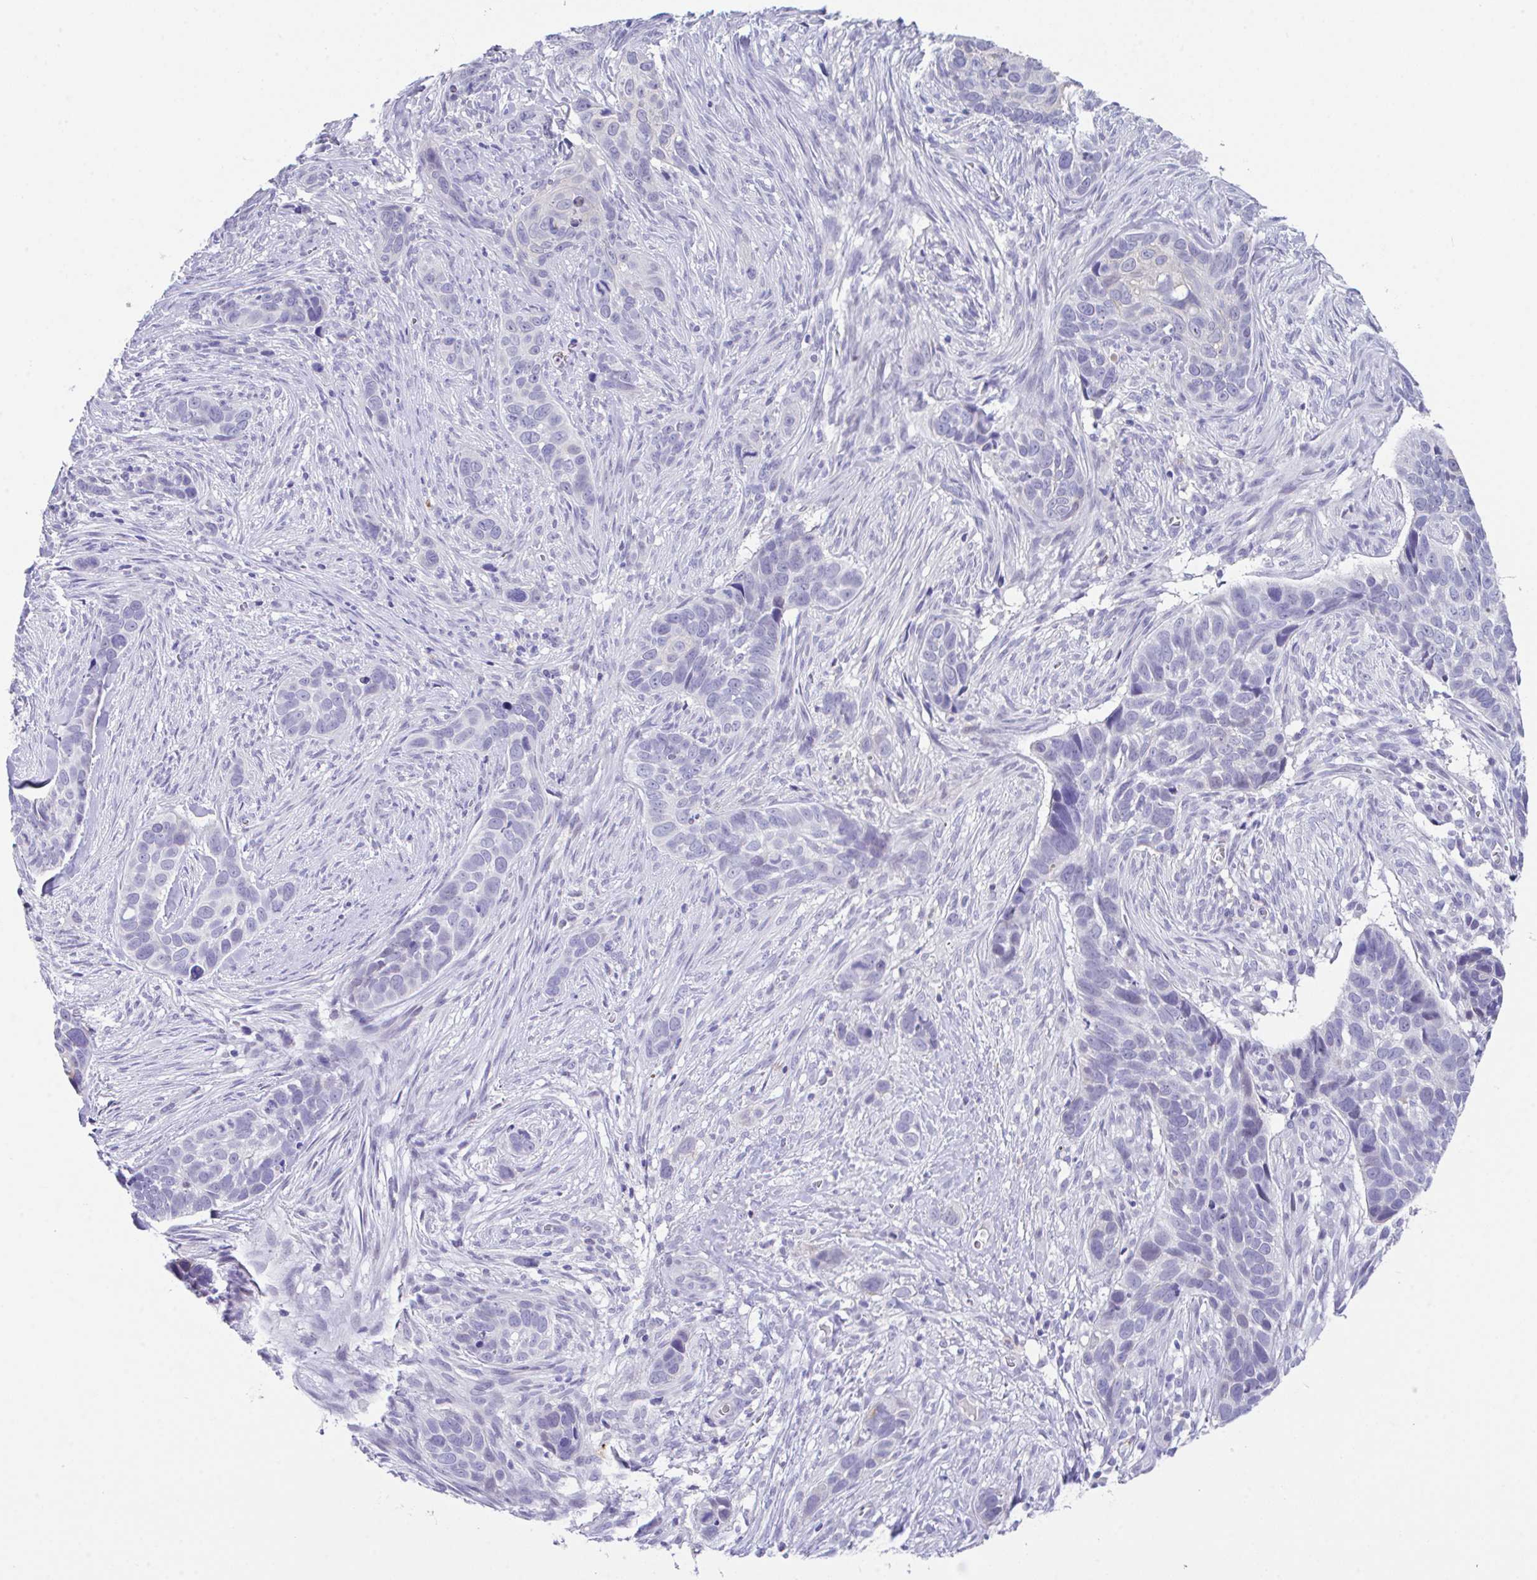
{"staining": {"intensity": "negative", "quantity": "none", "location": "none"}, "tissue": "skin cancer", "cell_type": "Tumor cells", "image_type": "cancer", "snomed": [{"axis": "morphology", "description": "Basal cell carcinoma"}, {"axis": "topography", "description": "Skin"}], "caption": "Human skin basal cell carcinoma stained for a protein using immunohistochemistry (IHC) reveals no positivity in tumor cells.", "gene": "HOXB4", "patient": {"sex": "female", "age": 82}}